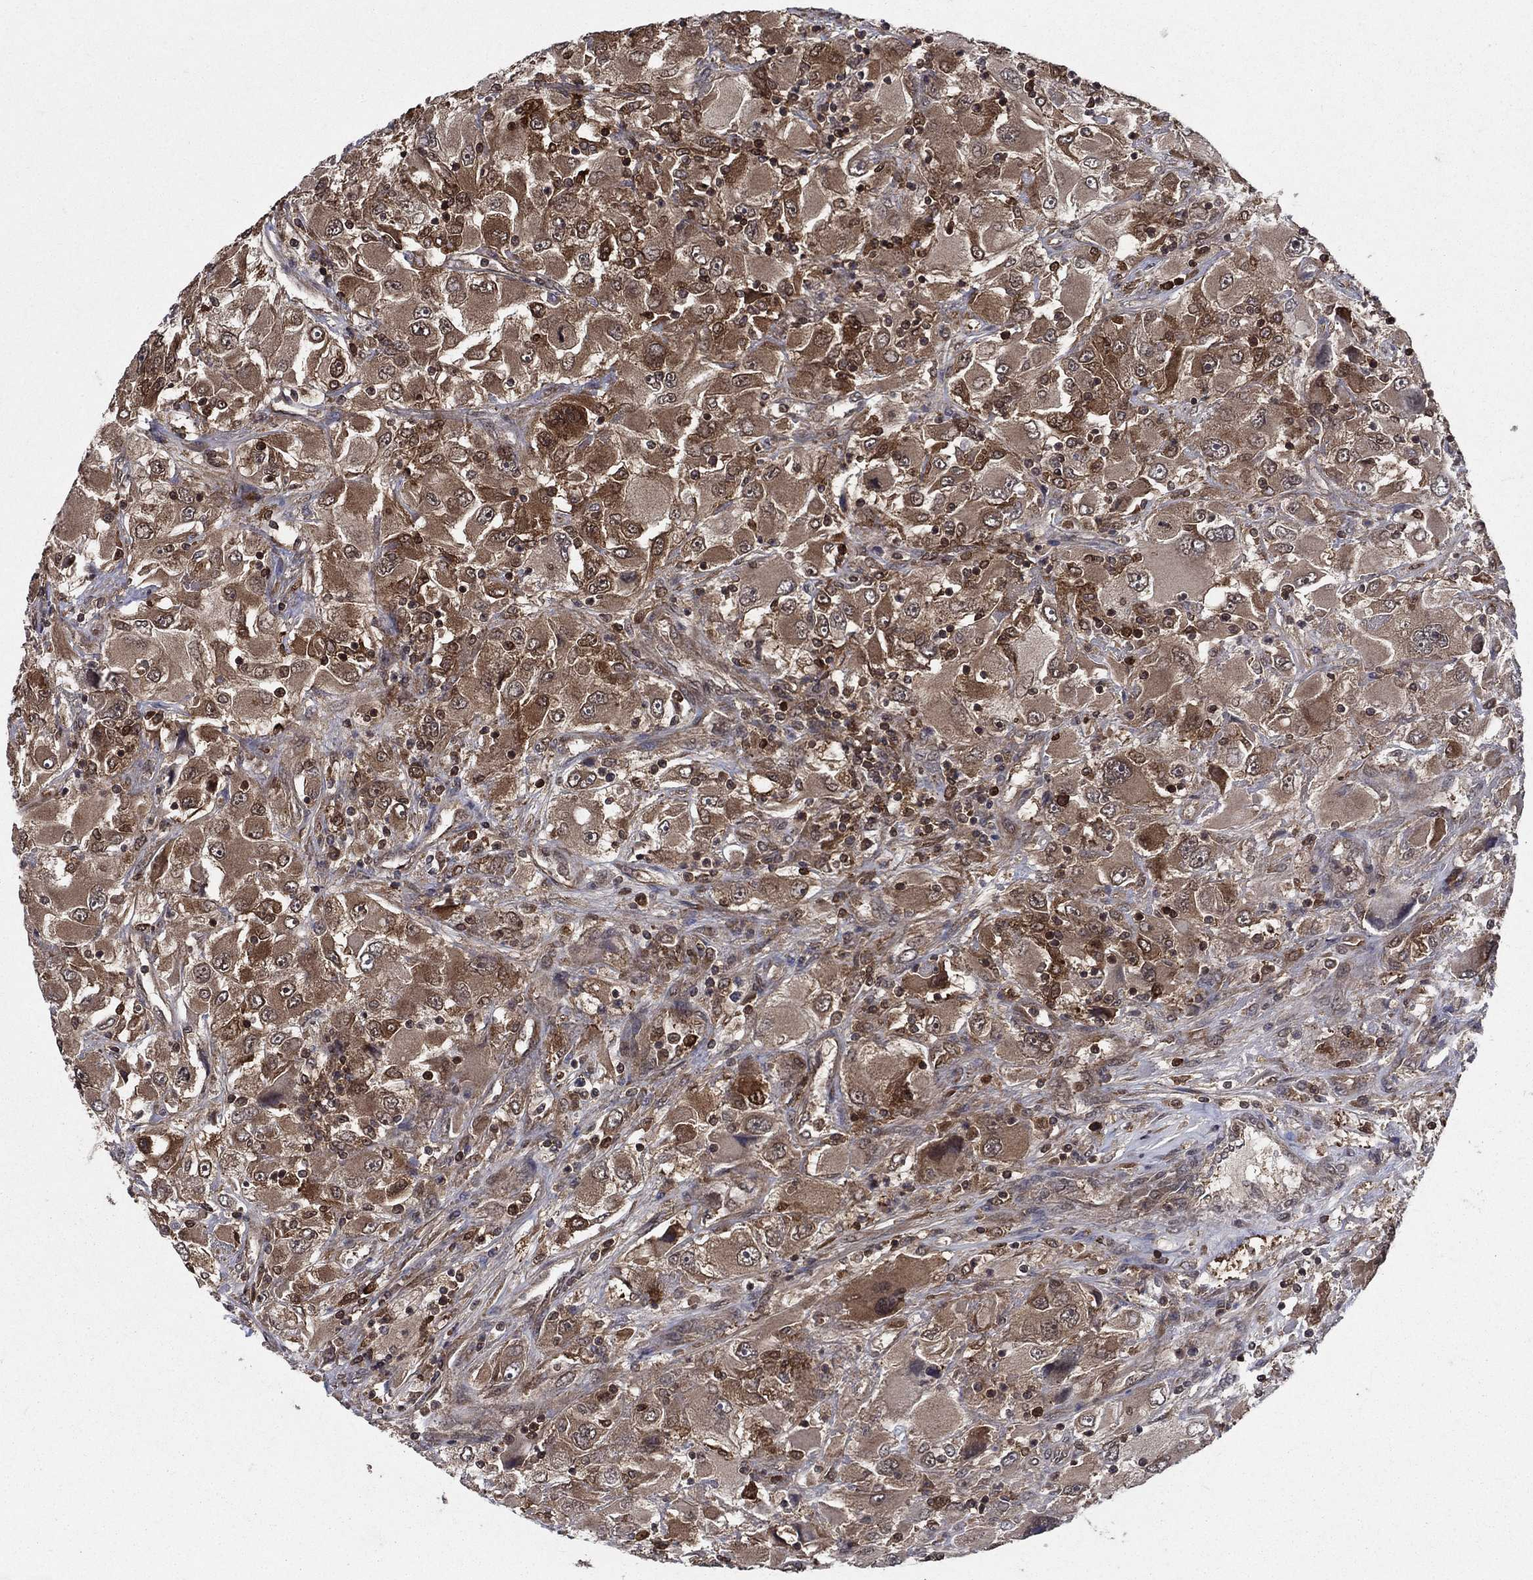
{"staining": {"intensity": "strong", "quantity": "25%-75%", "location": "cytoplasmic/membranous"}, "tissue": "renal cancer", "cell_type": "Tumor cells", "image_type": "cancer", "snomed": [{"axis": "morphology", "description": "Adenocarcinoma, NOS"}, {"axis": "topography", "description": "Kidney"}], "caption": "Immunohistochemistry staining of renal cancer, which exhibits high levels of strong cytoplasmic/membranous expression in about 25%-75% of tumor cells indicating strong cytoplasmic/membranous protein positivity. The staining was performed using DAB (brown) for protein detection and nuclei were counterstained in hematoxylin (blue).", "gene": "CACYBP", "patient": {"sex": "female", "age": 52}}